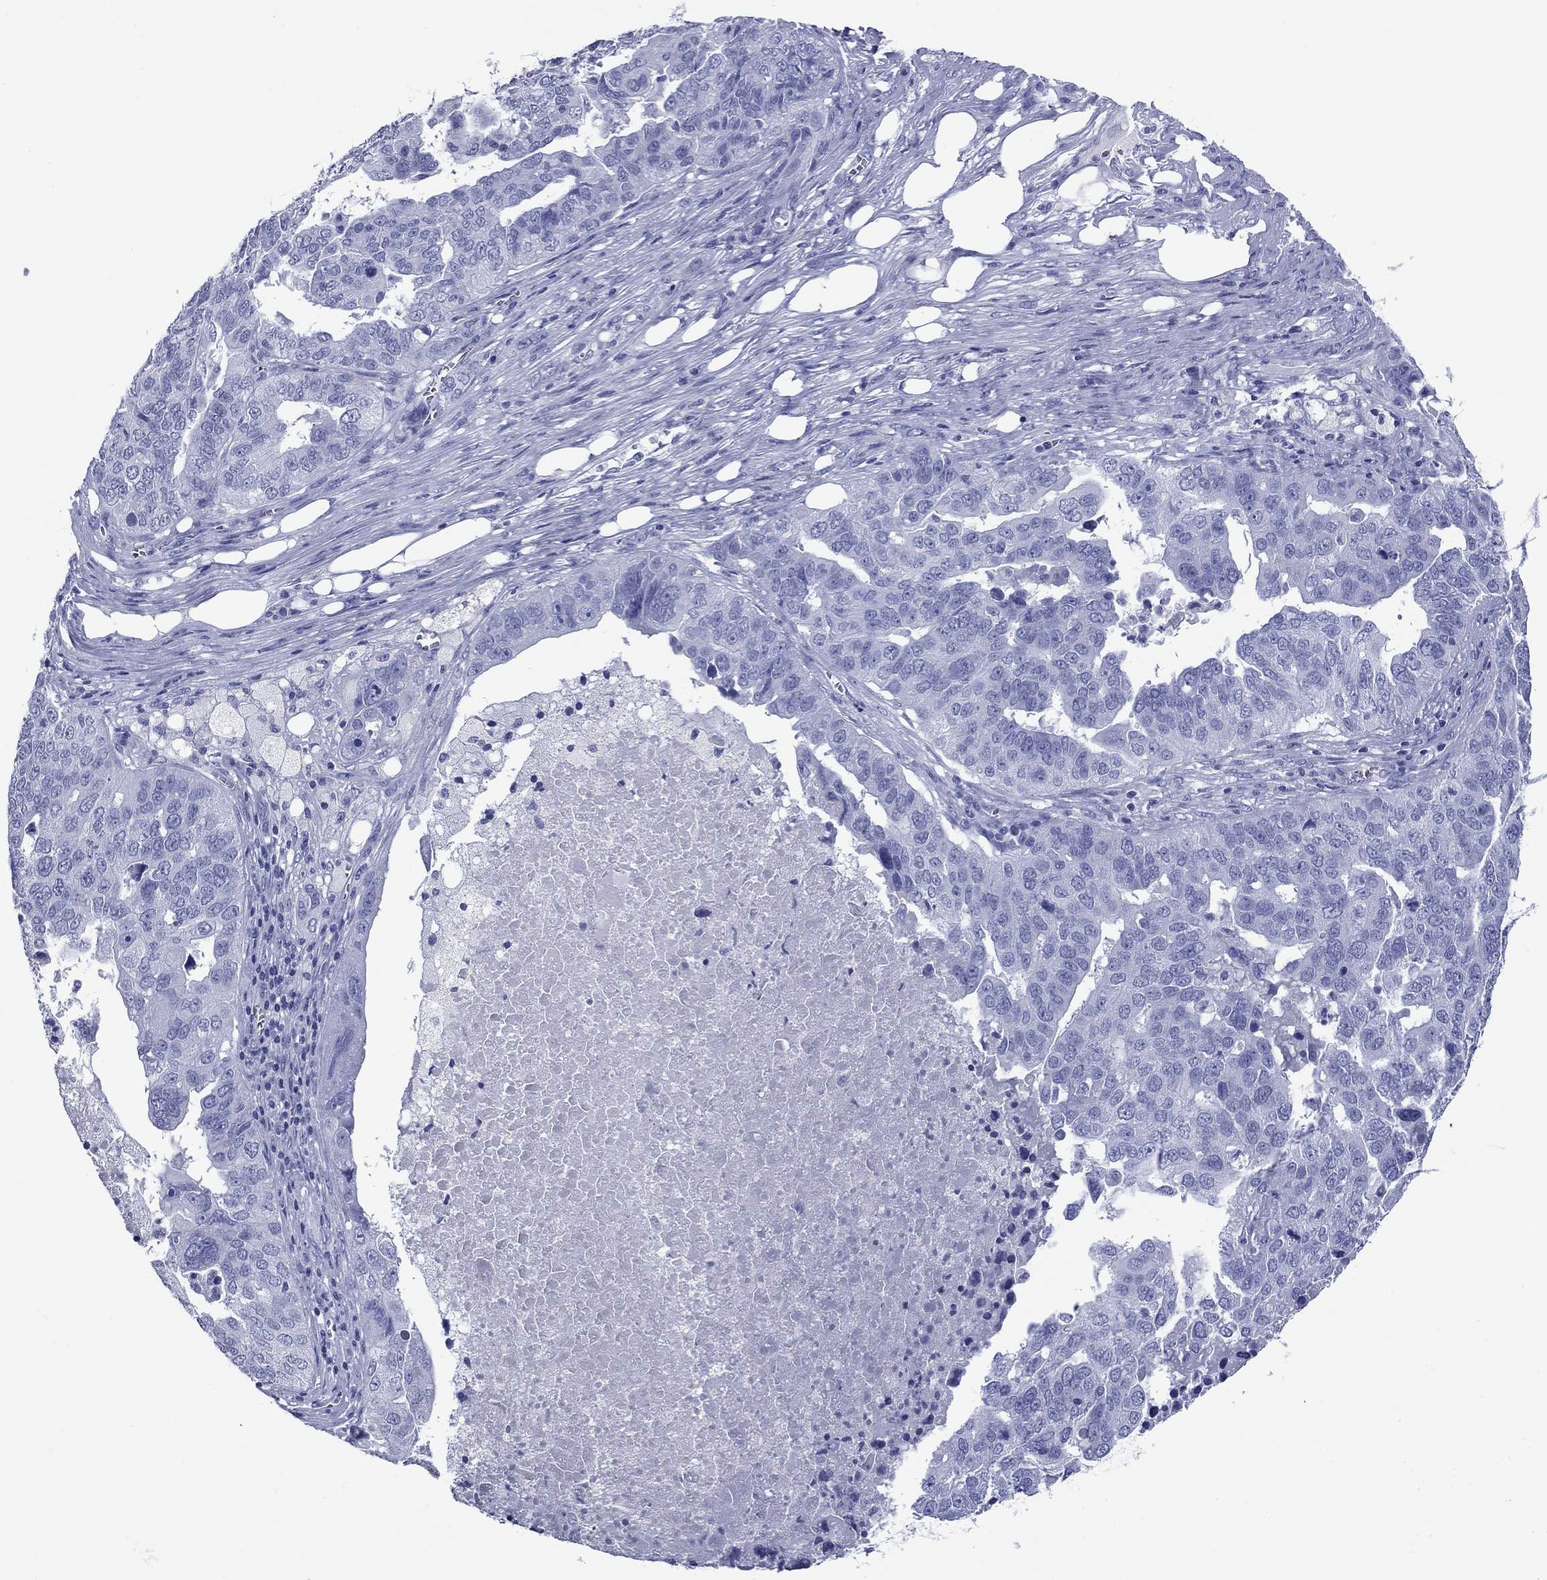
{"staining": {"intensity": "negative", "quantity": "none", "location": "none"}, "tissue": "ovarian cancer", "cell_type": "Tumor cells", "image_type": "cancer", "snomed": [{"axis": "morphology", "description": "Carcinoma, endometroid"}, {"axis": "topography", "description": "Soft tissue"}, {"axis": "topography", "description": "Ovary"}], "caption": "This image is of ovarian endometroid carcinoma stained with immunohistochemistry (IHC) to label a protein in brown with the nuclei are counter-stained blue. There is no staining in tumor cells.", "gene": "NPPA", "patient": {"sex": "female", "age": 52}}